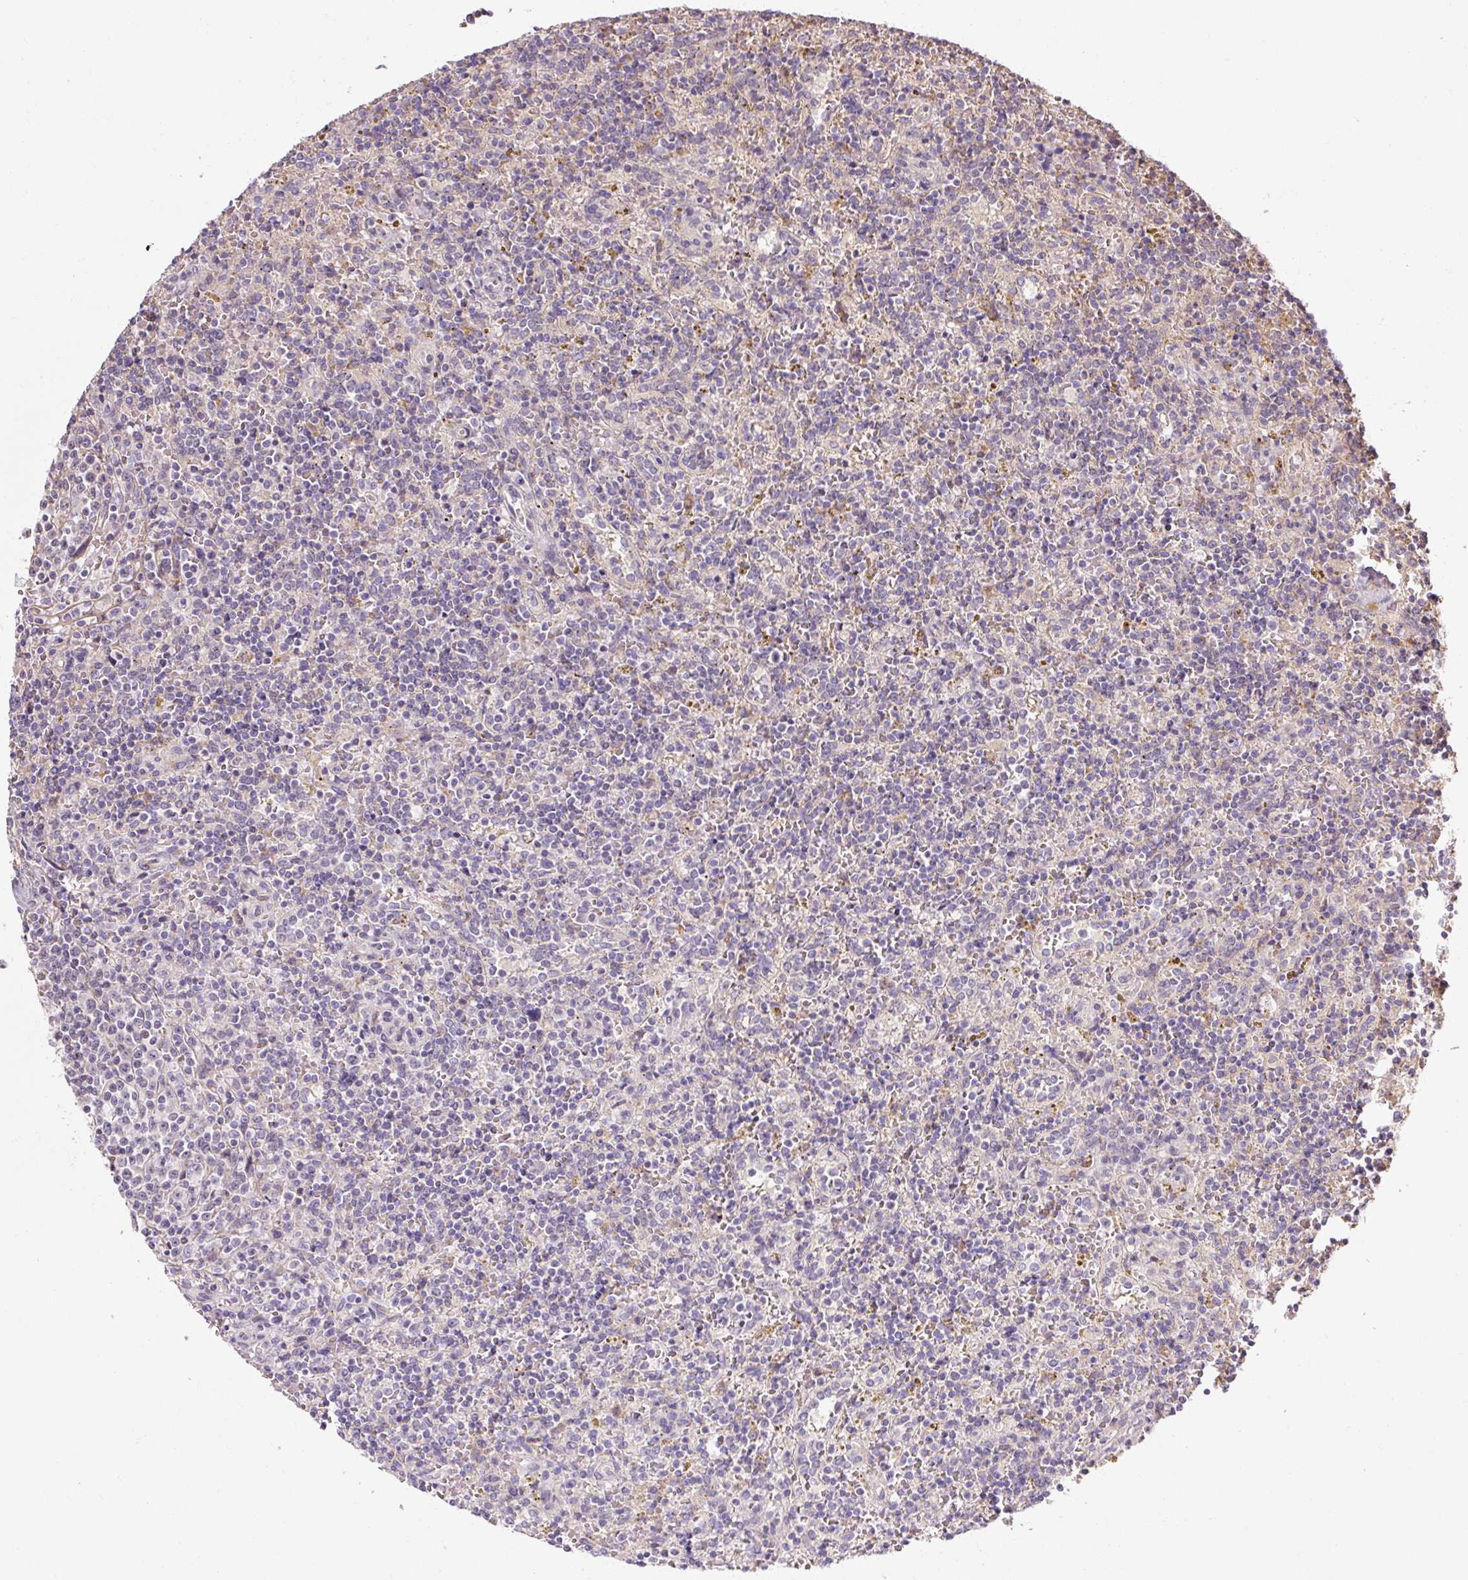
{"staining": {"intensity": "negative", "quantity": "none", "location": "none"}, "tissue": "lymphoma", "cell_type": "Tumor cells", "image_type": "cancer", "snomed": [{"axis": "morphology", "description": "Malignant lymphoma, non-Hodgkin's type, Low grade"}, {"axis": "topography", "description": "Spleen"}], "caption": "This image is of low-grade malignant lymphoma, non-Hodgkin's type stained with immunohistochemistry to label a protein in brown with the nuclei are counter-stained blue. There is no positivity in tumor cells.", "gene": "RB1CC1", "patient": {"sex": "male", "age": 67}}